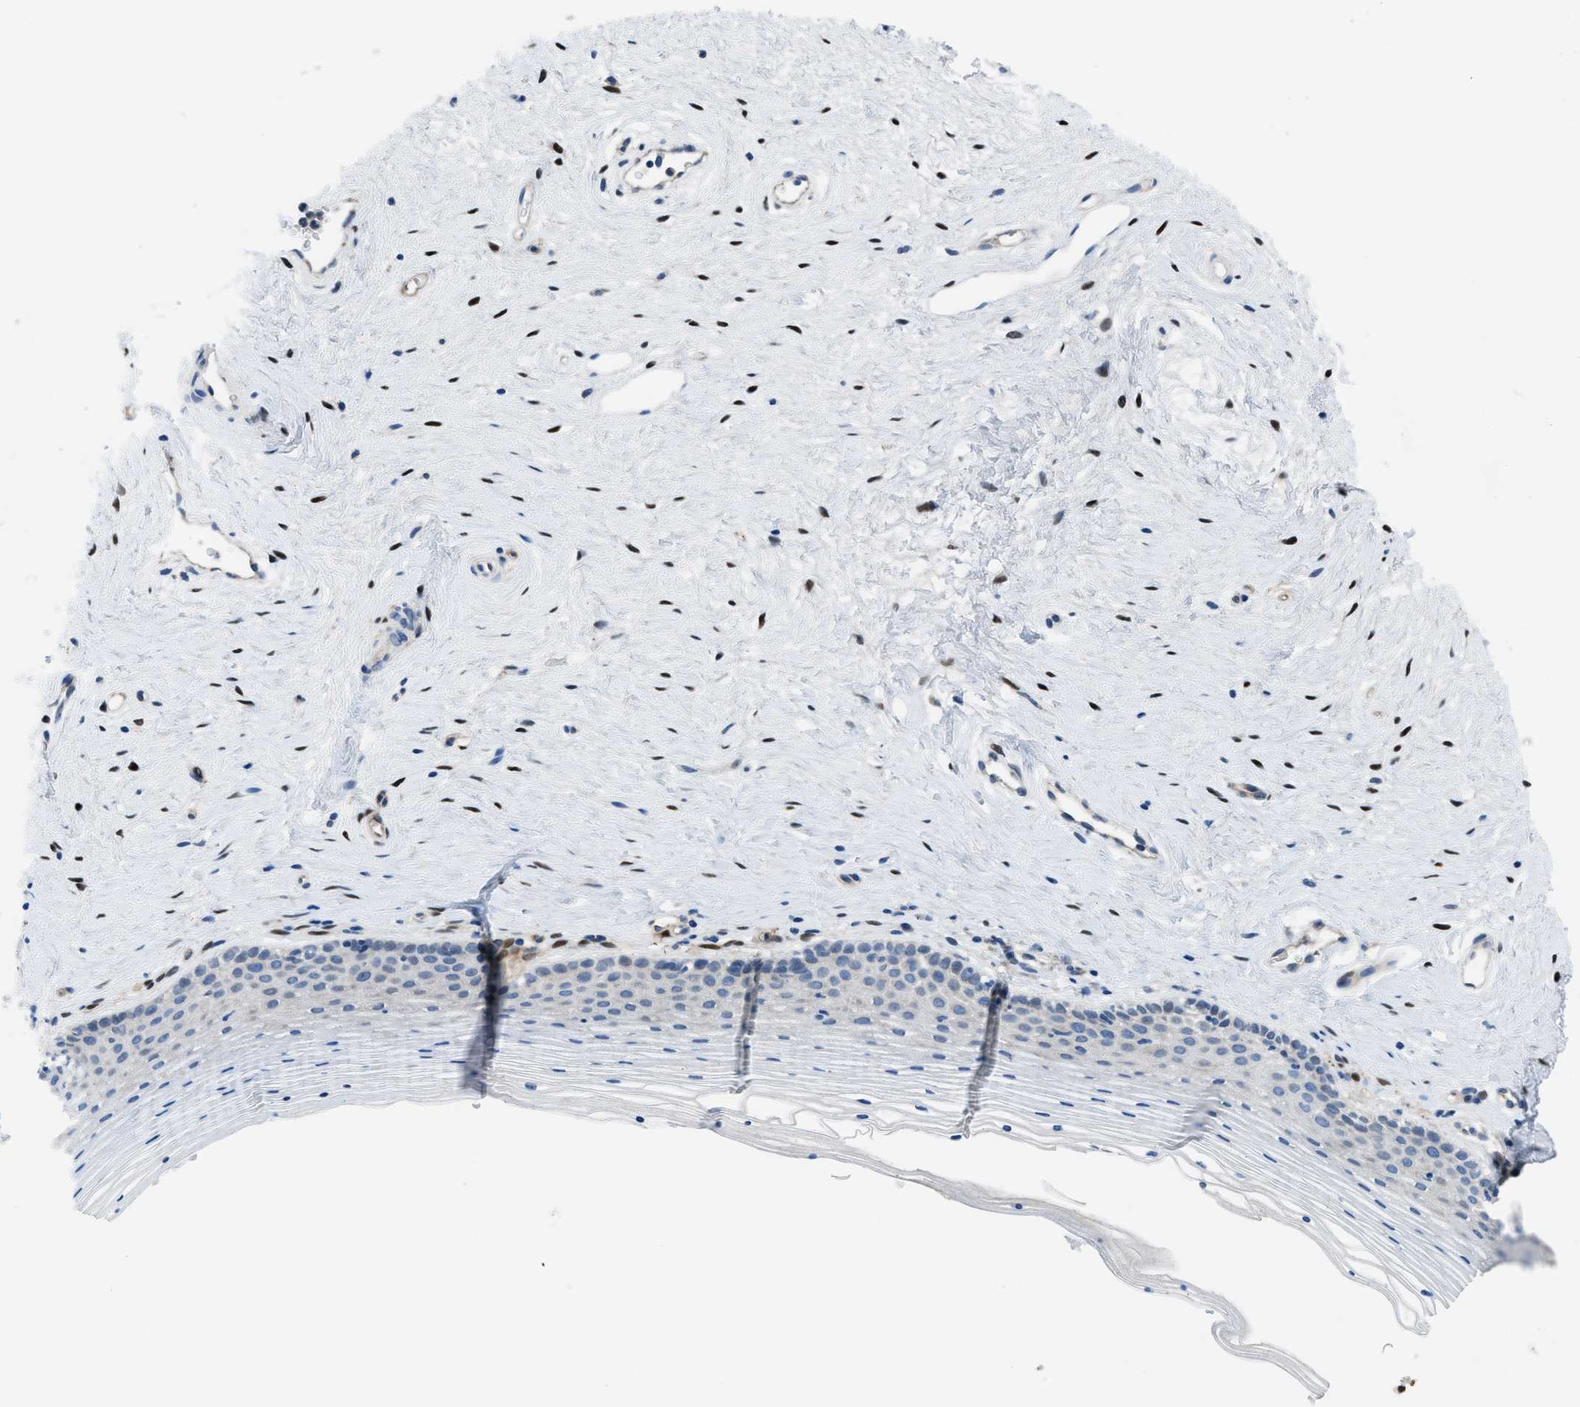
{"staining": {"intensity": "weak", "quantity": "<25%", "location": "nuclear"}, "tissue": "vagina", "cell_type": "Squamous epithelial cells", "image_type": "normal", "snomed": [{"axis": "morphology", "description": "Normal tissue, NOS"}, {"axis": "topography", "description": "Vagina"}], "caption": "An immunohistochemistry micrograph of benign vagina is shown. There is no staining in squamous epithelial cells of vagina.", "gene": "PGR", "patient": {"sex": "female", "age": 32}}